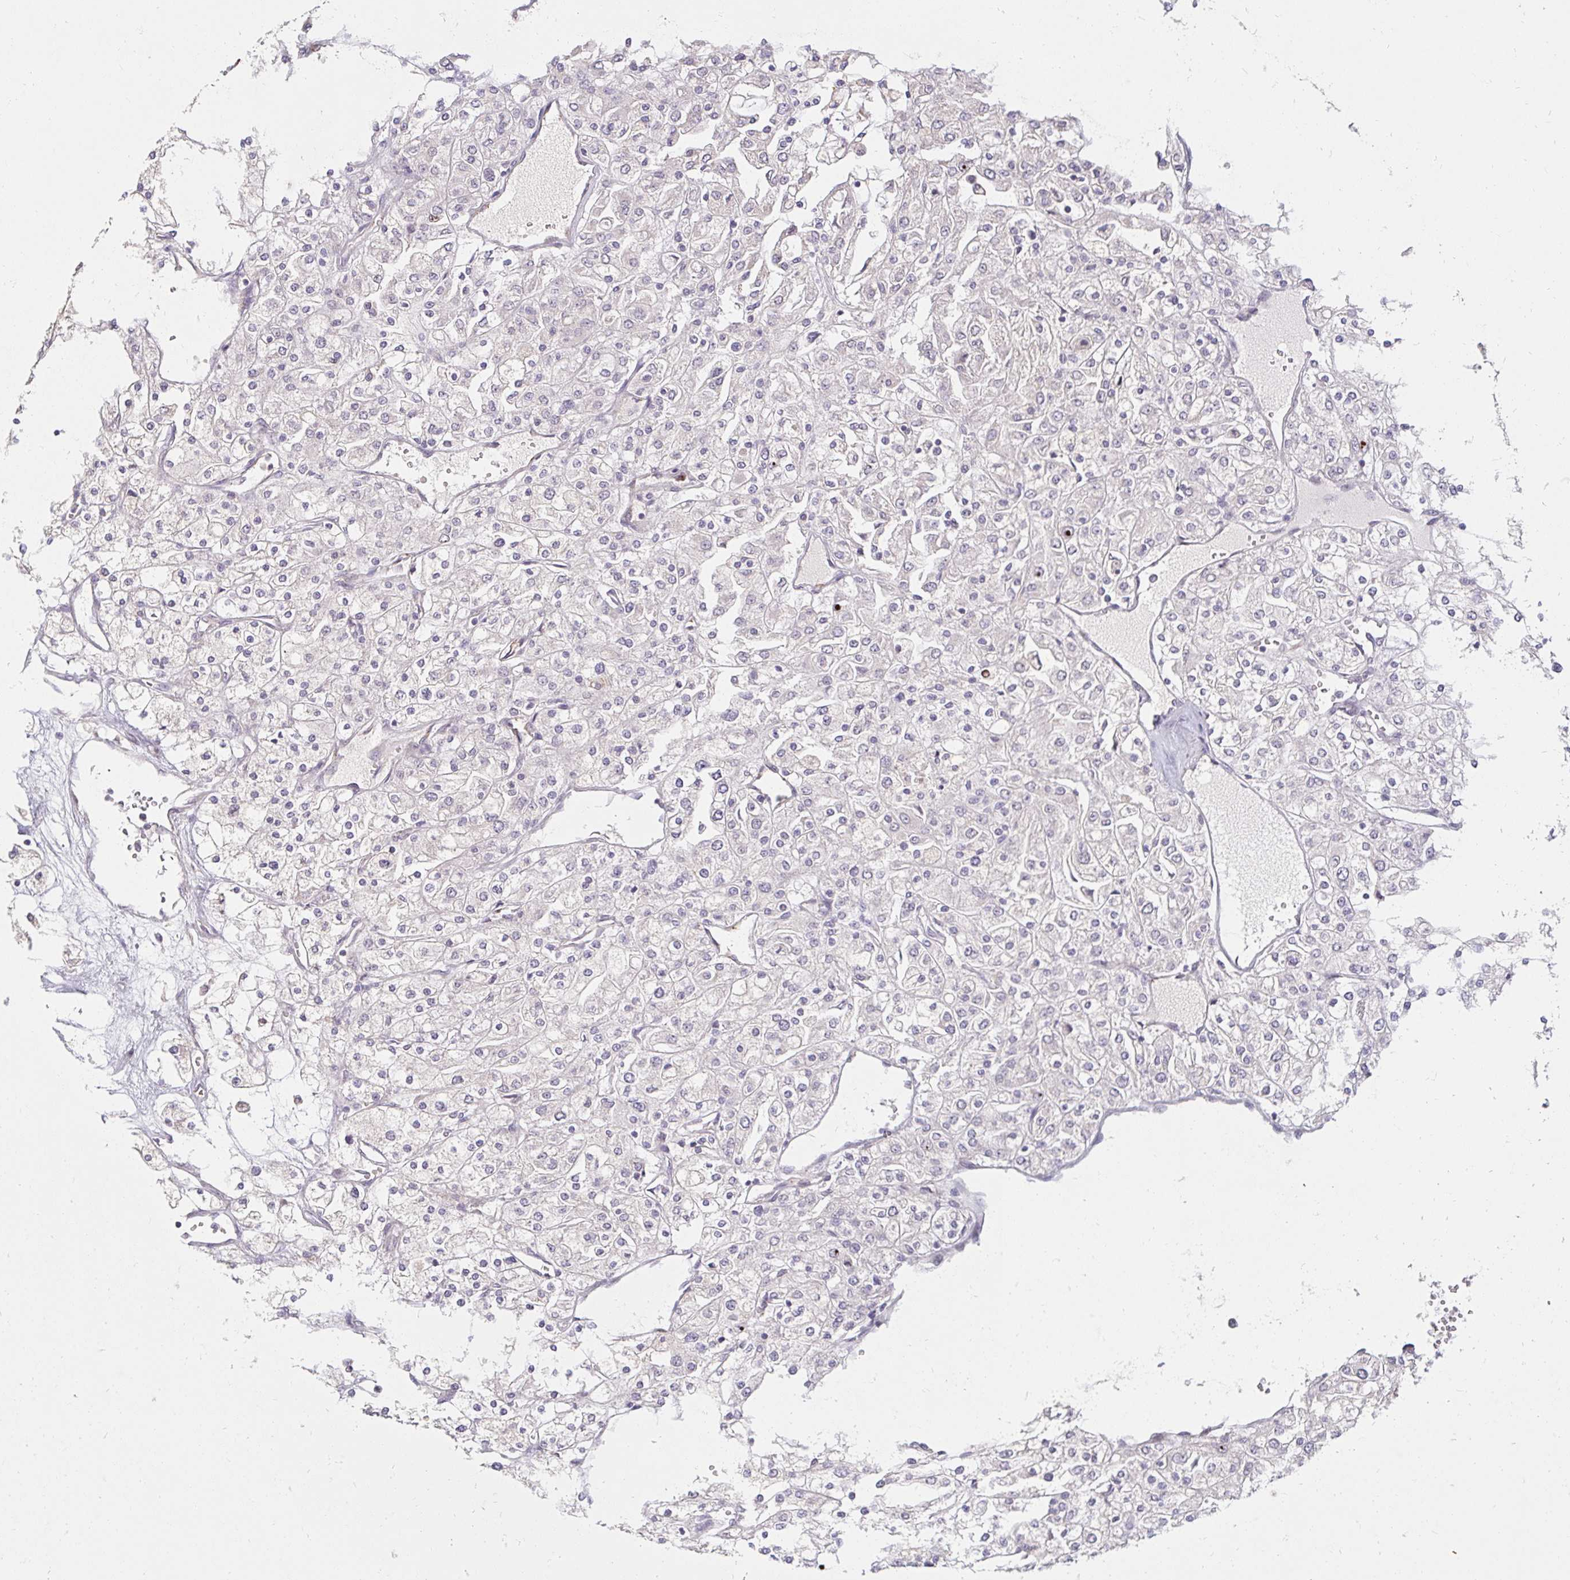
{"staining": {"intensity": "negative", "quantity": "none", "location": "none"}, "tissue": "renal cancer", "cell_type": "Tumor cells", "image_type": "cancer", "snomed": [{"axis": "morphology", "description": "Adenocarcinoma, NOS"}, {"axis": "topography", "description": "Kidney"}], "caption": "DAB immunohistochemical staining of human renal cancer exhibits no significant expression in tumor cells.", "gene": "DDN", "patient": {"sex": "male", "age": 80}}